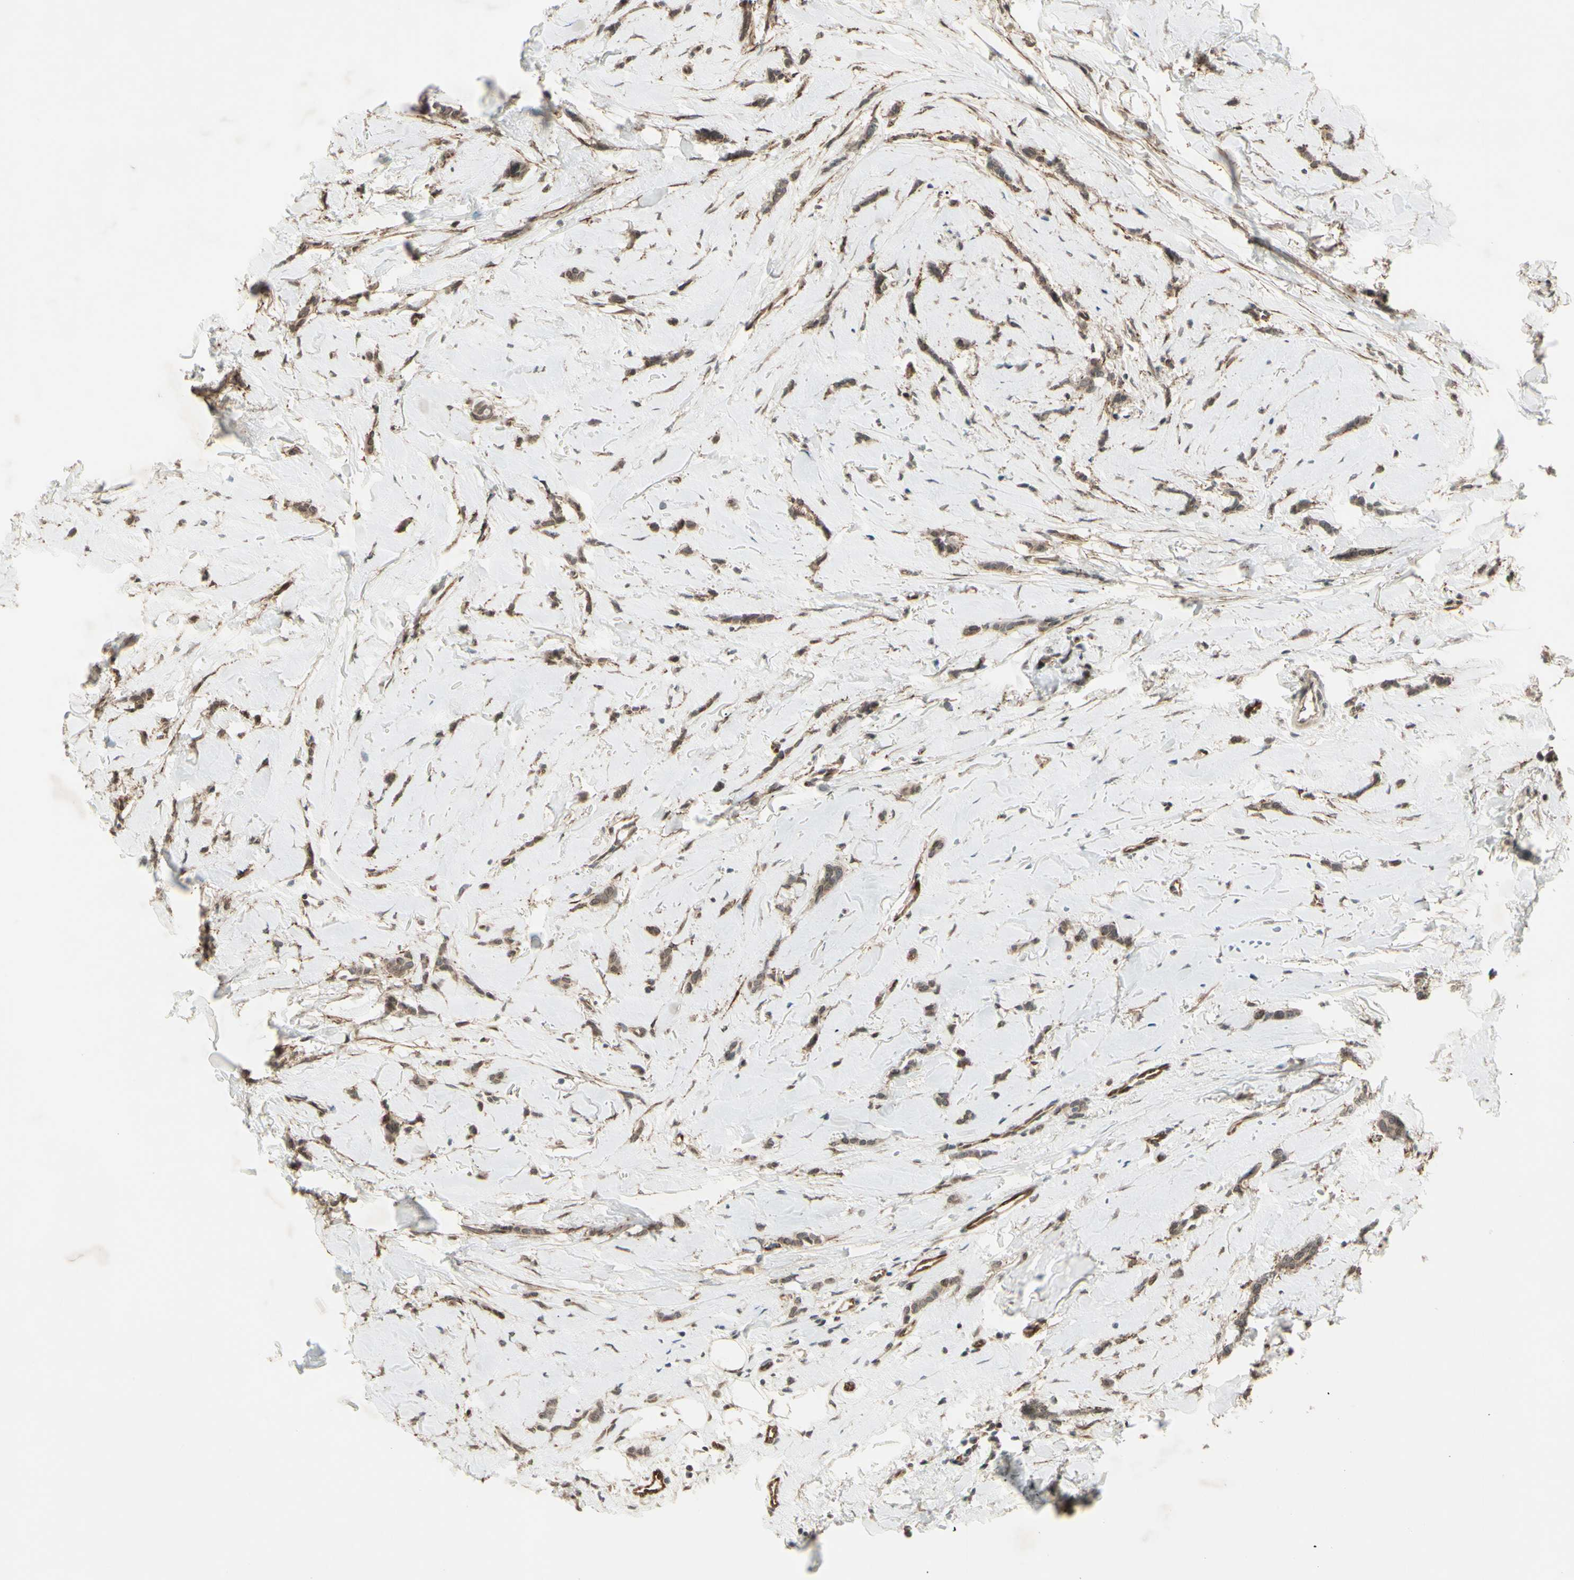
{"staining": {"intensity": "weak", "quantity": ">75%", "location": "cytoplasmic/membranous,nuclear"}, "tissue": "breast cancer", "cell_type": "Tumor cells", "image_type": "cancer", "snomed": [{"axis": "morphology", "description": "Lobular carcinoma"}, {"axis": "topography", "description": "Skin"}, {"axis": "topography", "description": "Breast"}], "caption": "Immunohistochemical staining of lobular carcinoma (breast) demonstrates low levels of weak cytoplasmic/membranous and nuclear protein positivity in about >75% of tumor cells.", "gene": "MLF2", "patient": {"sex": "female", "age": 46}}